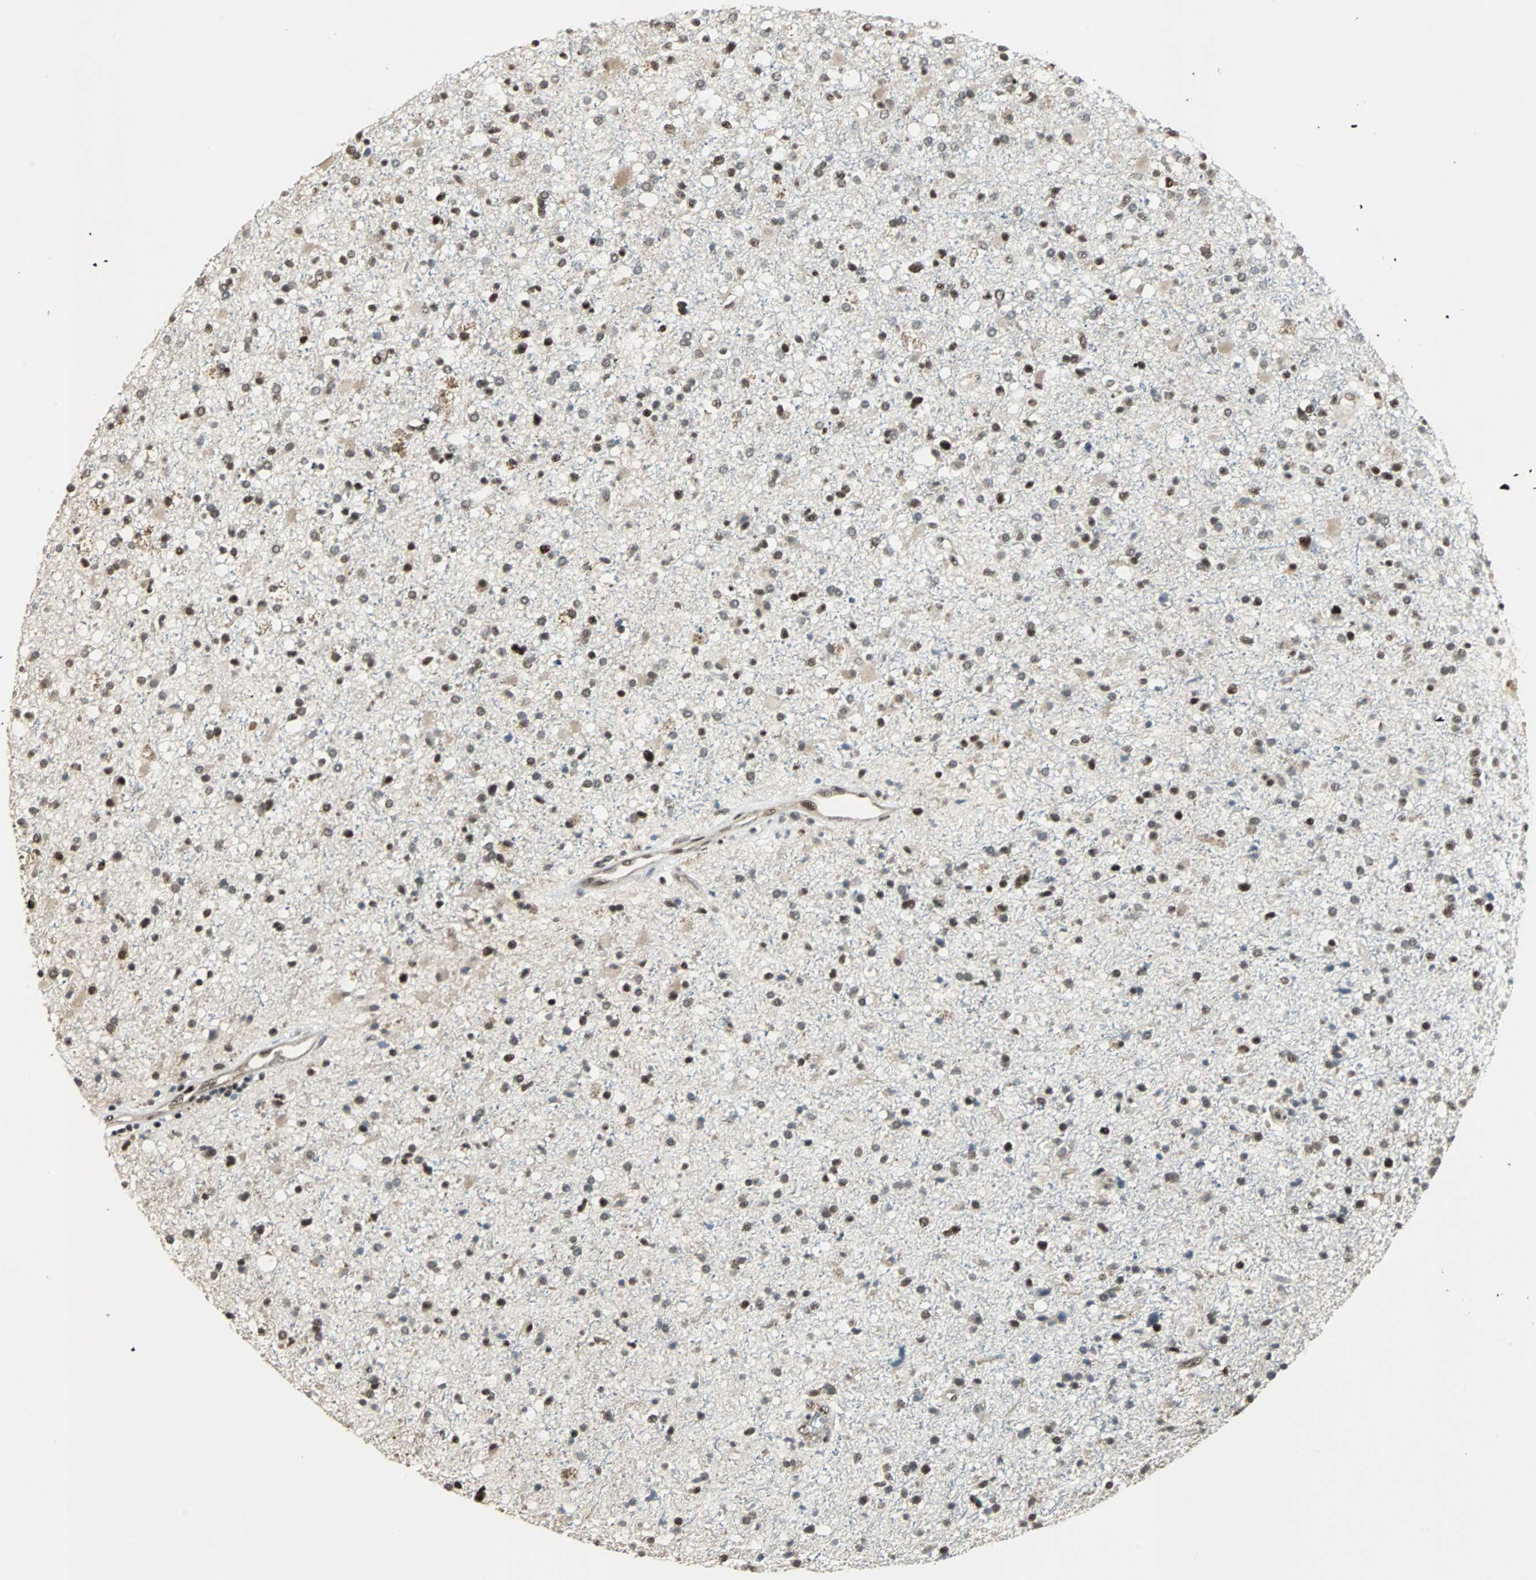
{"staining": {"intensity": "strong", "quantity": ">75%", "location": "nuclear"}, "tissue": "glioma", "cell_type": "Tumor cells", "image_type": "cancer", "snomed": [{"axis": "morphology", "description": "Glioma, malignant, High grade"}, {"axis": "topography", "description": "Brain"}], "caption": "This image exhibits glioma stained with immunohistochemistry (IHC) to label a protein in brown. The nuclear of tumor cells show strong positivity for the protein. Nuclei are counter-stained blue.", "gene": "MED4", "patient": {"sex": "male", "age": 33}}